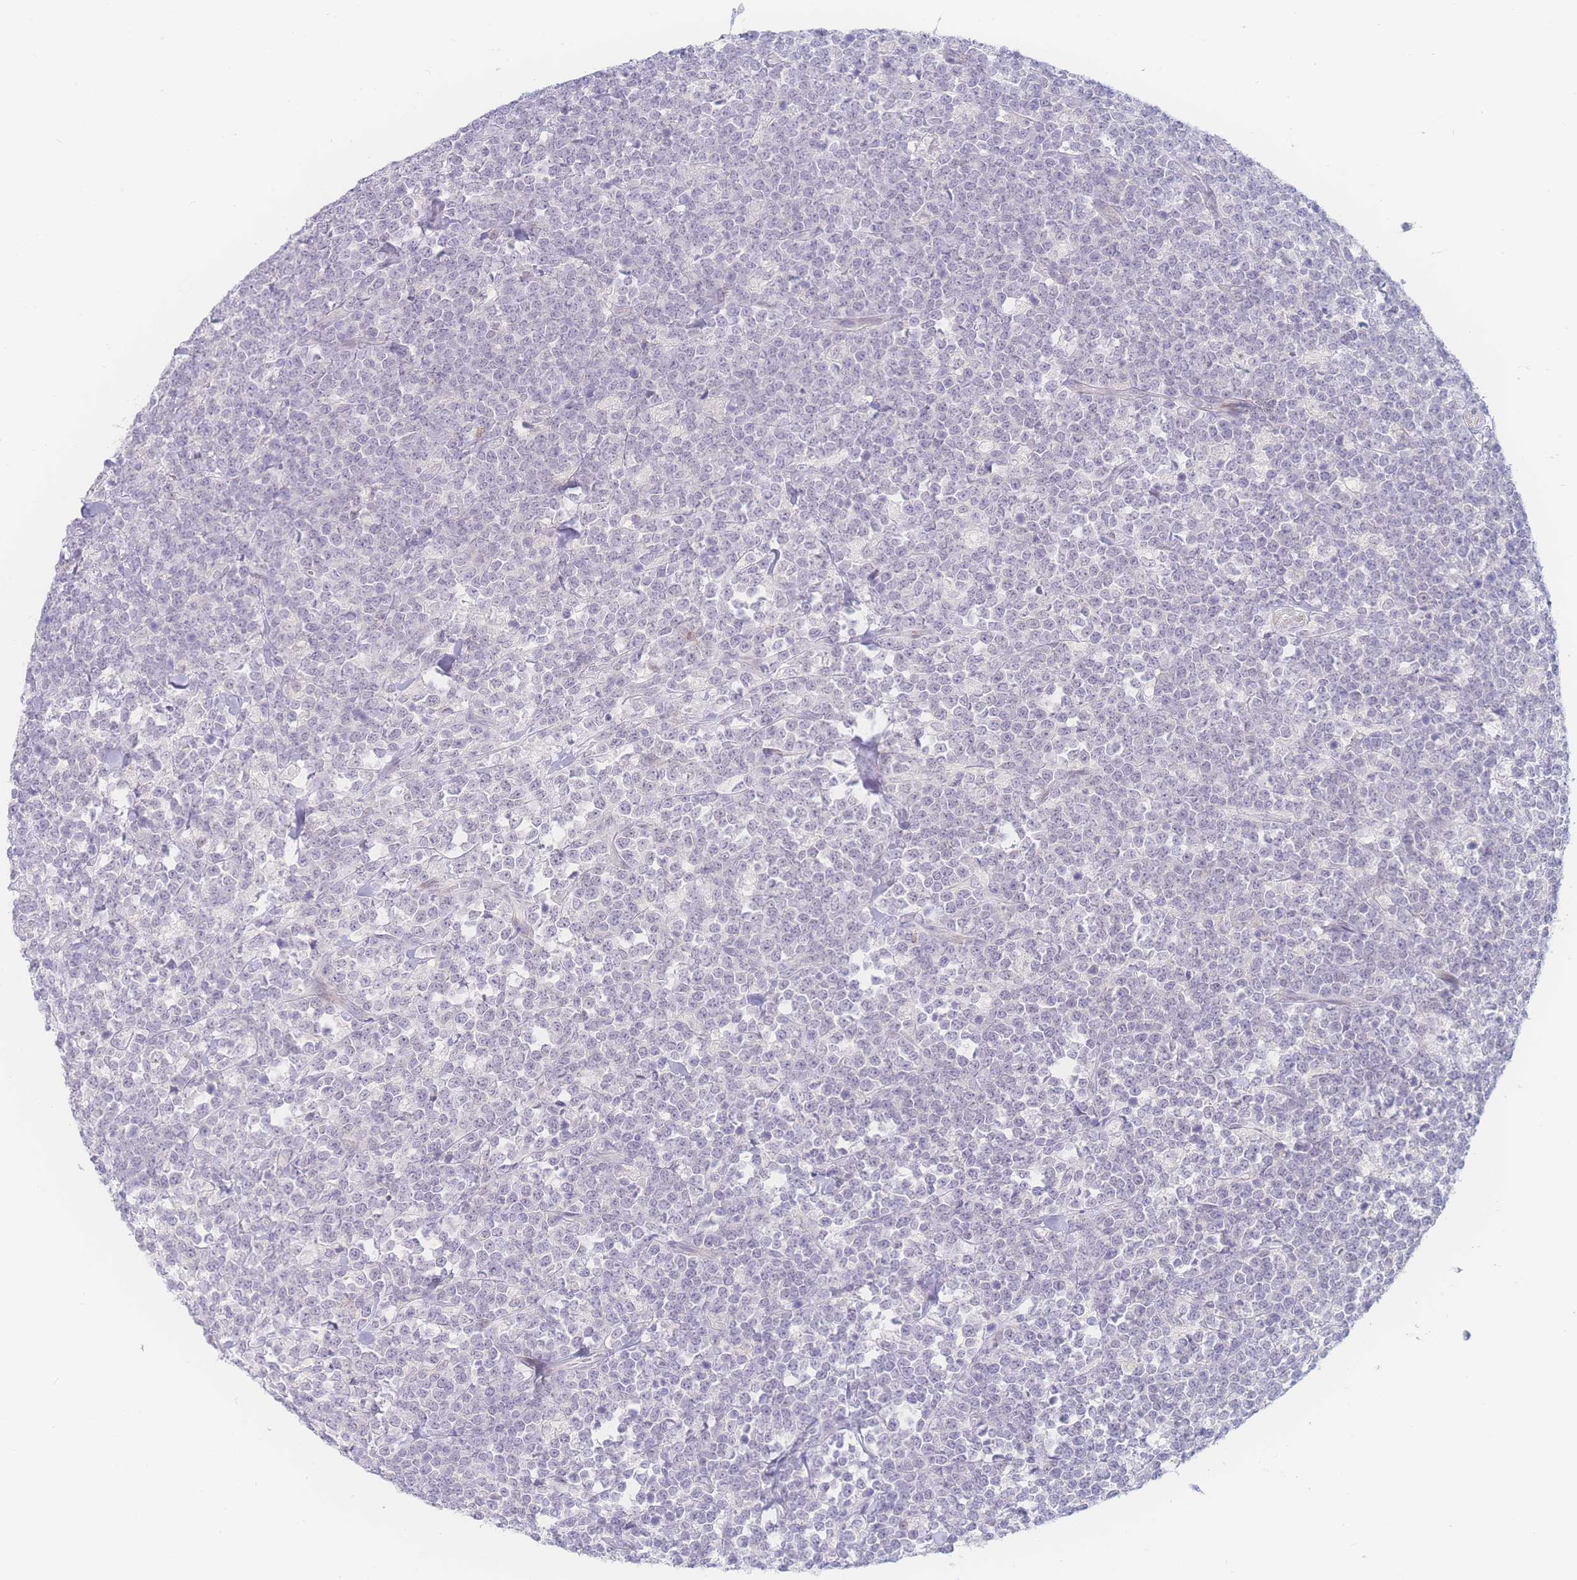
{"staining": {"intensity": "negative", "quantity": "none", "location": "none"}, "tissue": "lymphoma", "cell_type": "Tumor cells", "image_type": "cancer", "snomed": [{"axis": "morphology", "description": "Malignant lymphoma, non-Hodgkin's type, High grade"}, {"axis": "topography", "description": "Small intestine"}, {"axis": "topography", "description": "Colon"}], "caption": "DAB (3,3'-diaminobenzidine) immunohistochemical staining of human high-grade malignant lymphoma, non-Hodgkin's type shows no significant positivity in tumor cells.", "gene": "PRSS22", "patient": {"sex": "male", "age": 8}}